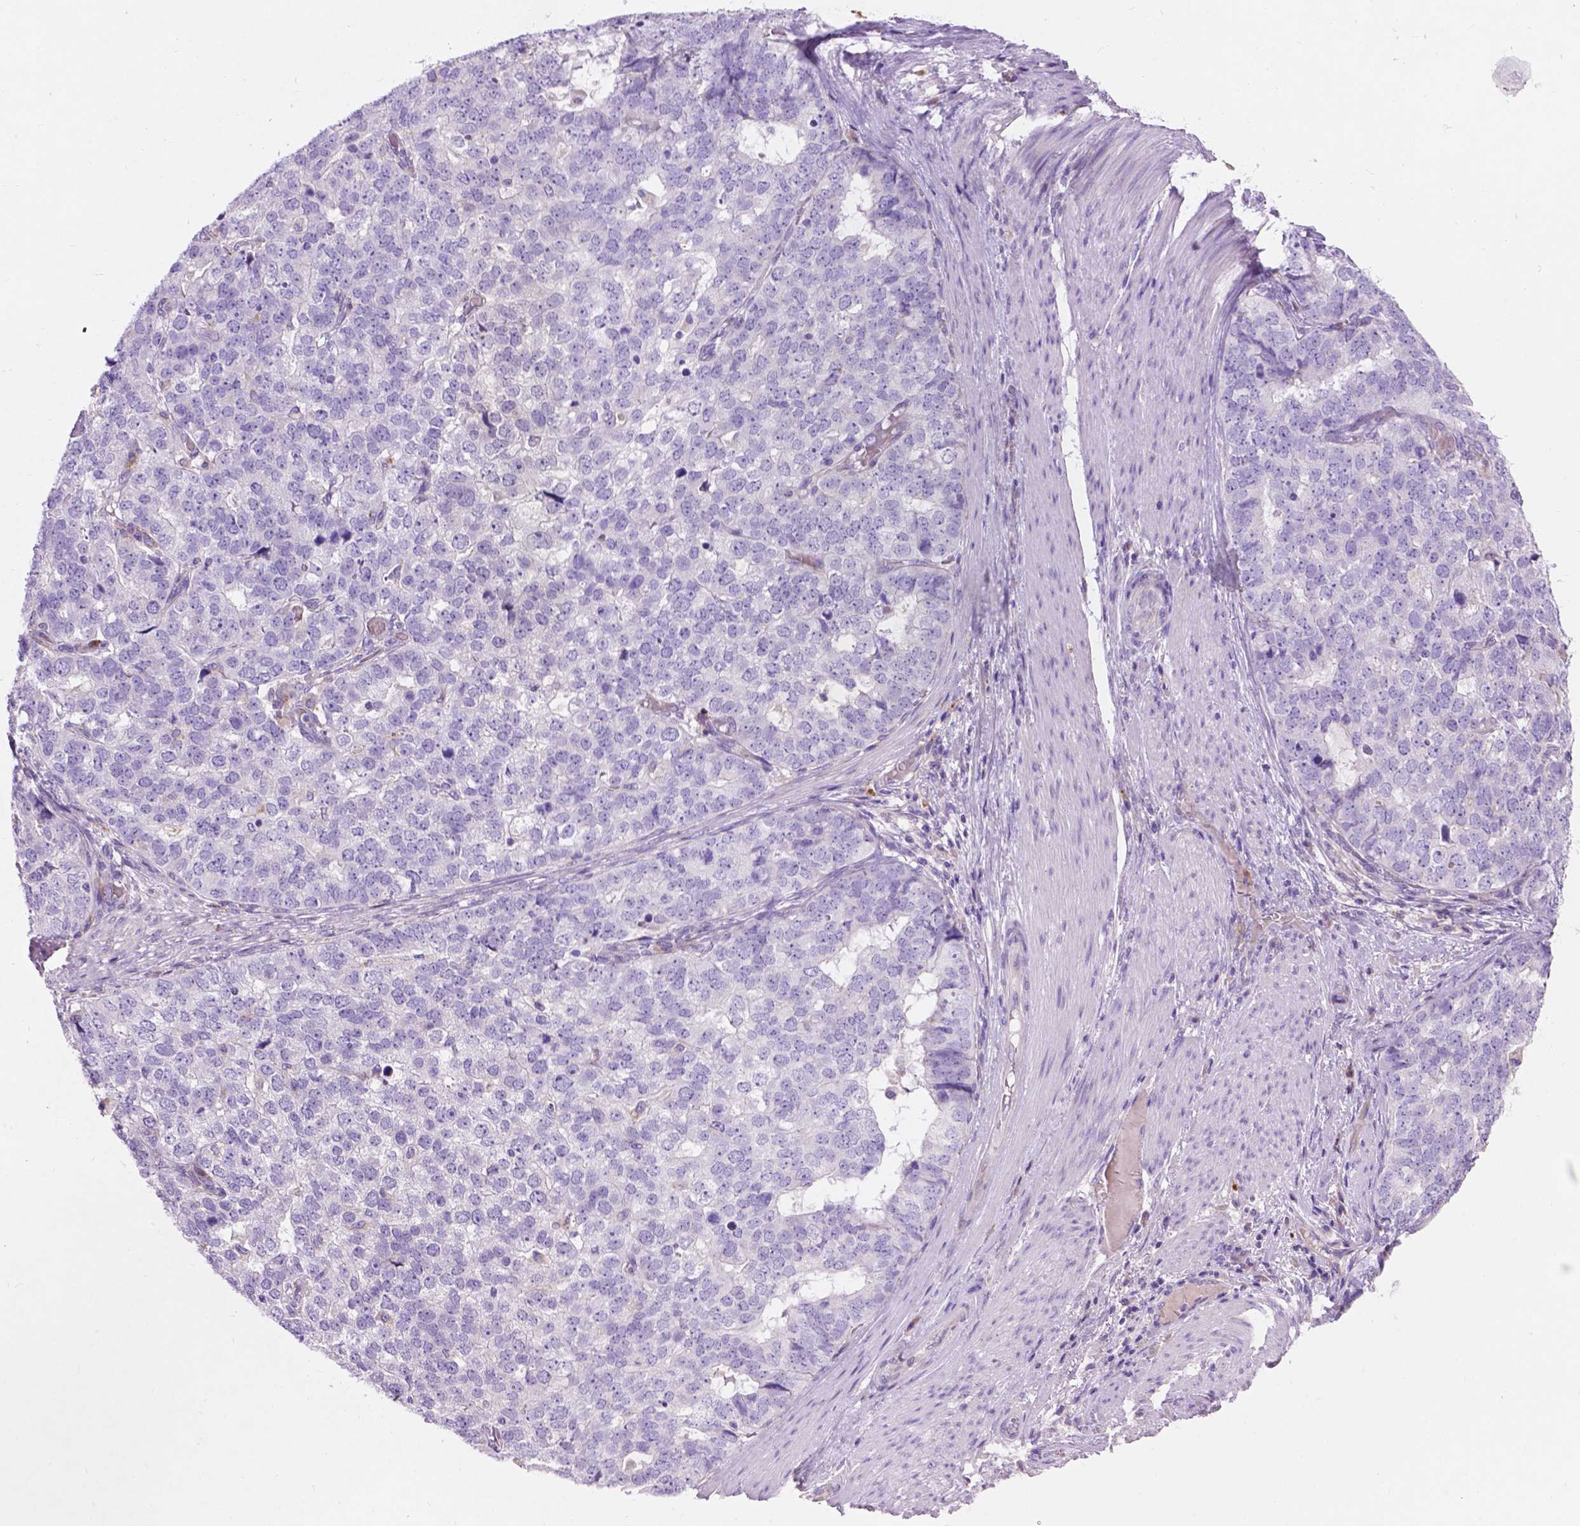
{"staining": {"intensity": "negative", "quantity": "none", "location": "none"}, "tissue": "stomach cancer", "cell_type": "Tumor cells", "image_type": "cancer", "snomed": [{"axis": "morphology", "description": "Adenocarcinoma, NOS"}, {"axis": "topography", "description": "Stomach"}], "caption": "Tumor cells are negative for brown protein staining in stomach cancer.", "gene": "NOXO1", "patient": {"sex": "male", "age": 69}}